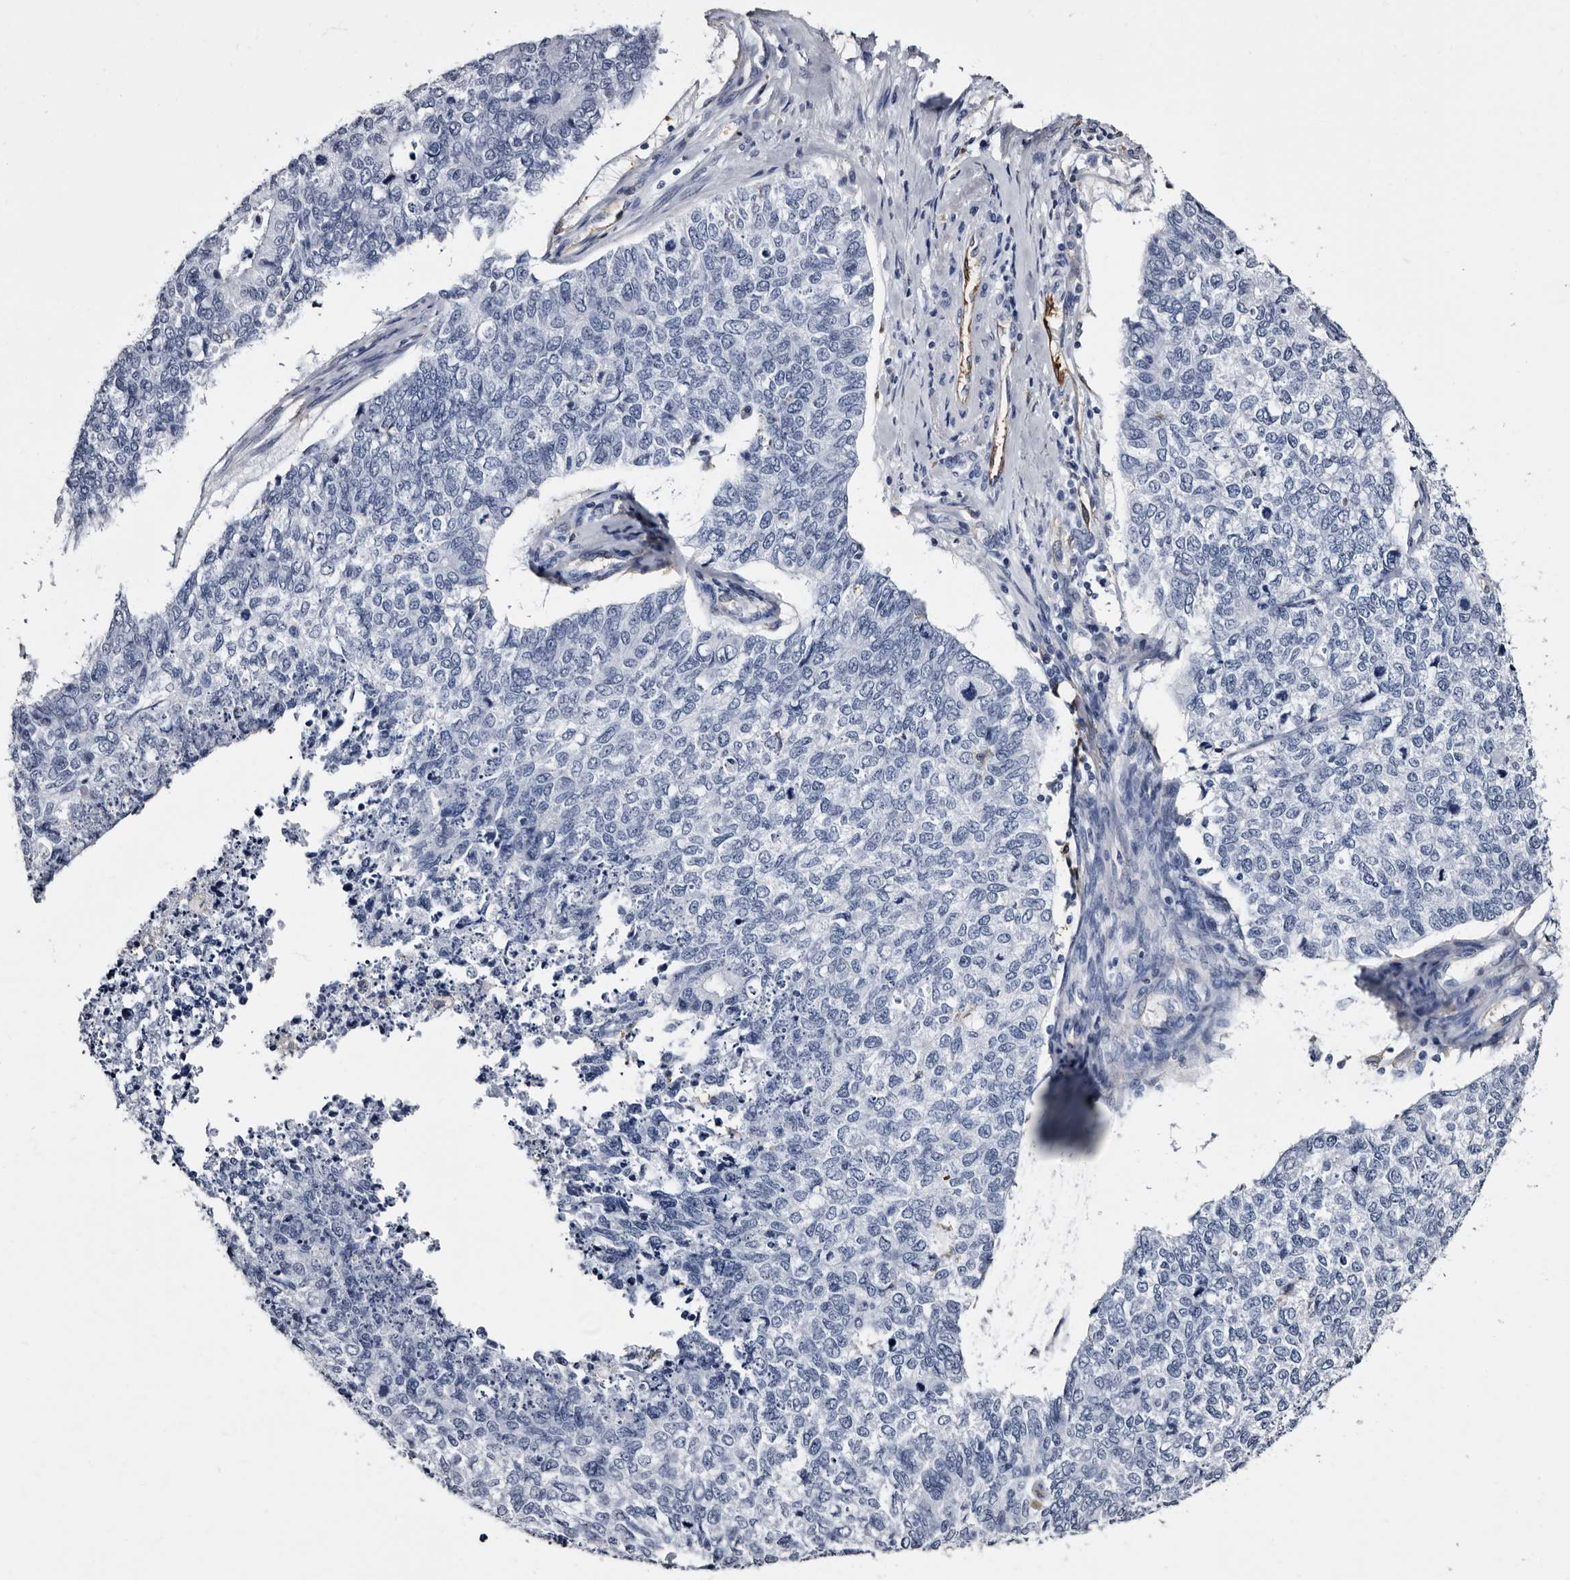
{"staining": {"intensity": "negative", "quantity": "none", "location": "none"}, "tissue": "cervical cancer", "cell_type": "Tumor cells", "image_type": "cancer", "snomed": [{"axis": "morphology", "description": "Squamous cell carcinoma, NOS"}, {"axis": "topography", "description": "Cervix"}], "caption": "IHC histopathology image of neoplastic tissue: squamous cell carcinoma (cervical) stained with DAB (3,3'-diaminobenzidine) exhibits no significant protein staining in tumor cells.", "gene": "EPB41L3", "patient": {"sex": "female", "age": 63}}